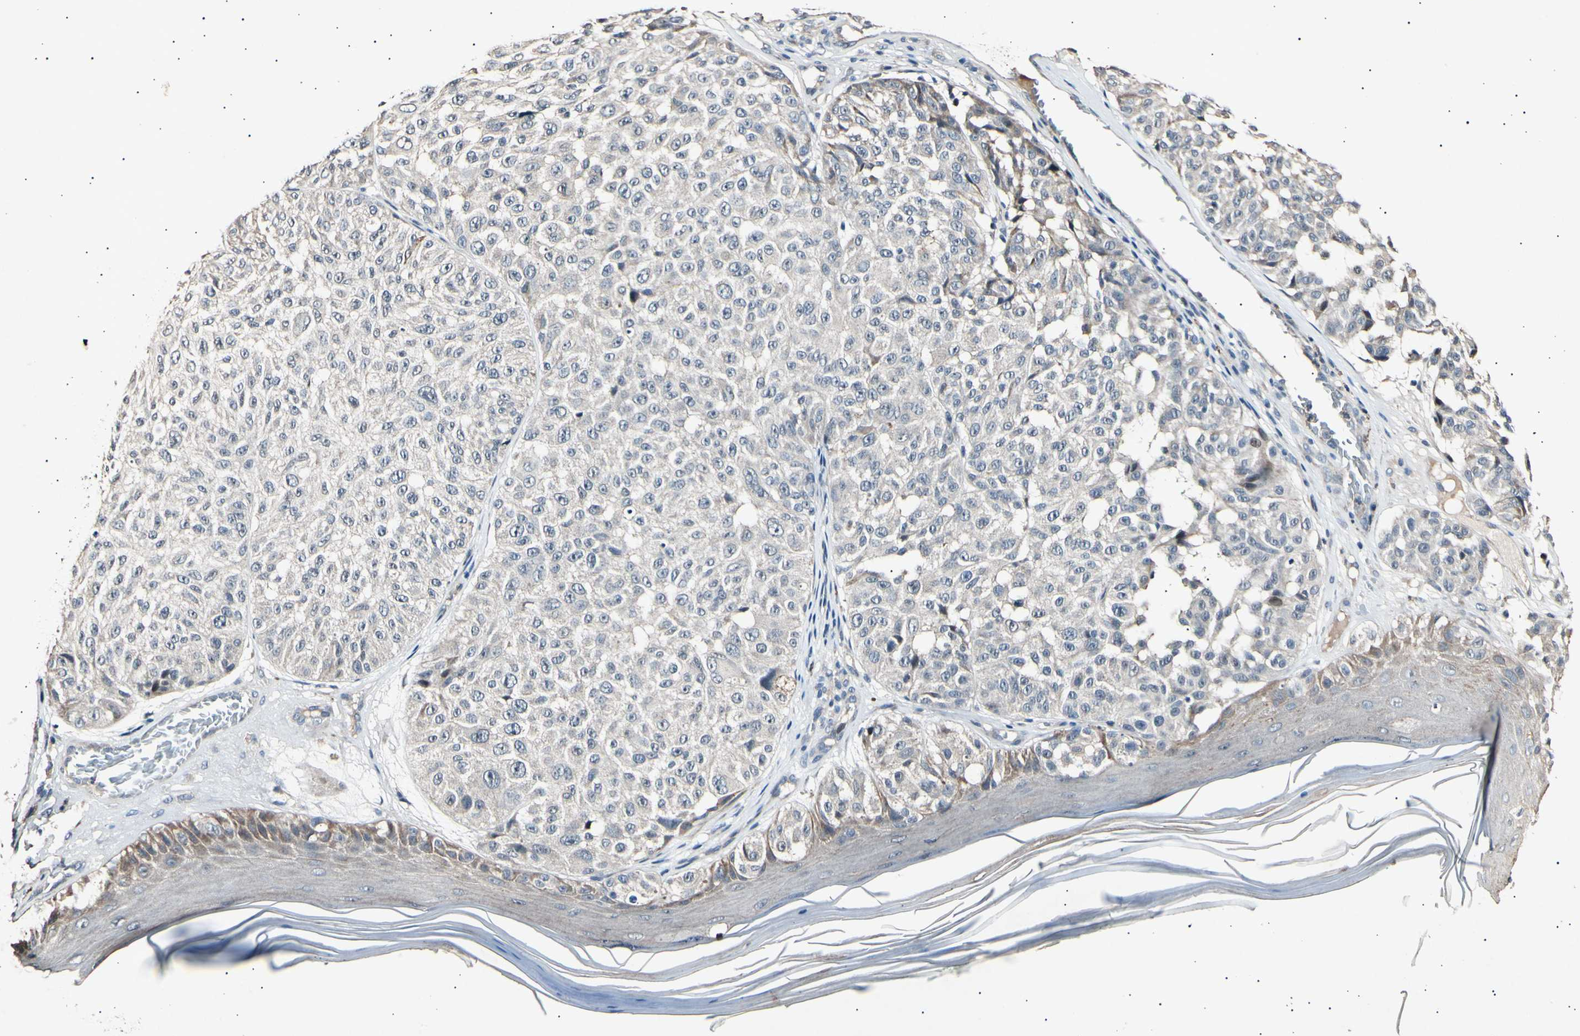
{"staining": {"intensity": "weak", "quantity": "<25%", "location": "cytoplasmic/membranous"}, "tissue": "melanoma", "cell_type": "Tumor cells", "image_type": "cancer", "snomed": [{"axis": "morphology", "description": "Malignant melanoma, NOS"}, {"axis": "topography", "description": "Skin"}], "caption": "Immunohistochemistry (IHC) of human melanoma shows no positivity in tumor cells.", "gene": "ADCY3", "patient": {"sex": "female", "age": 46}}